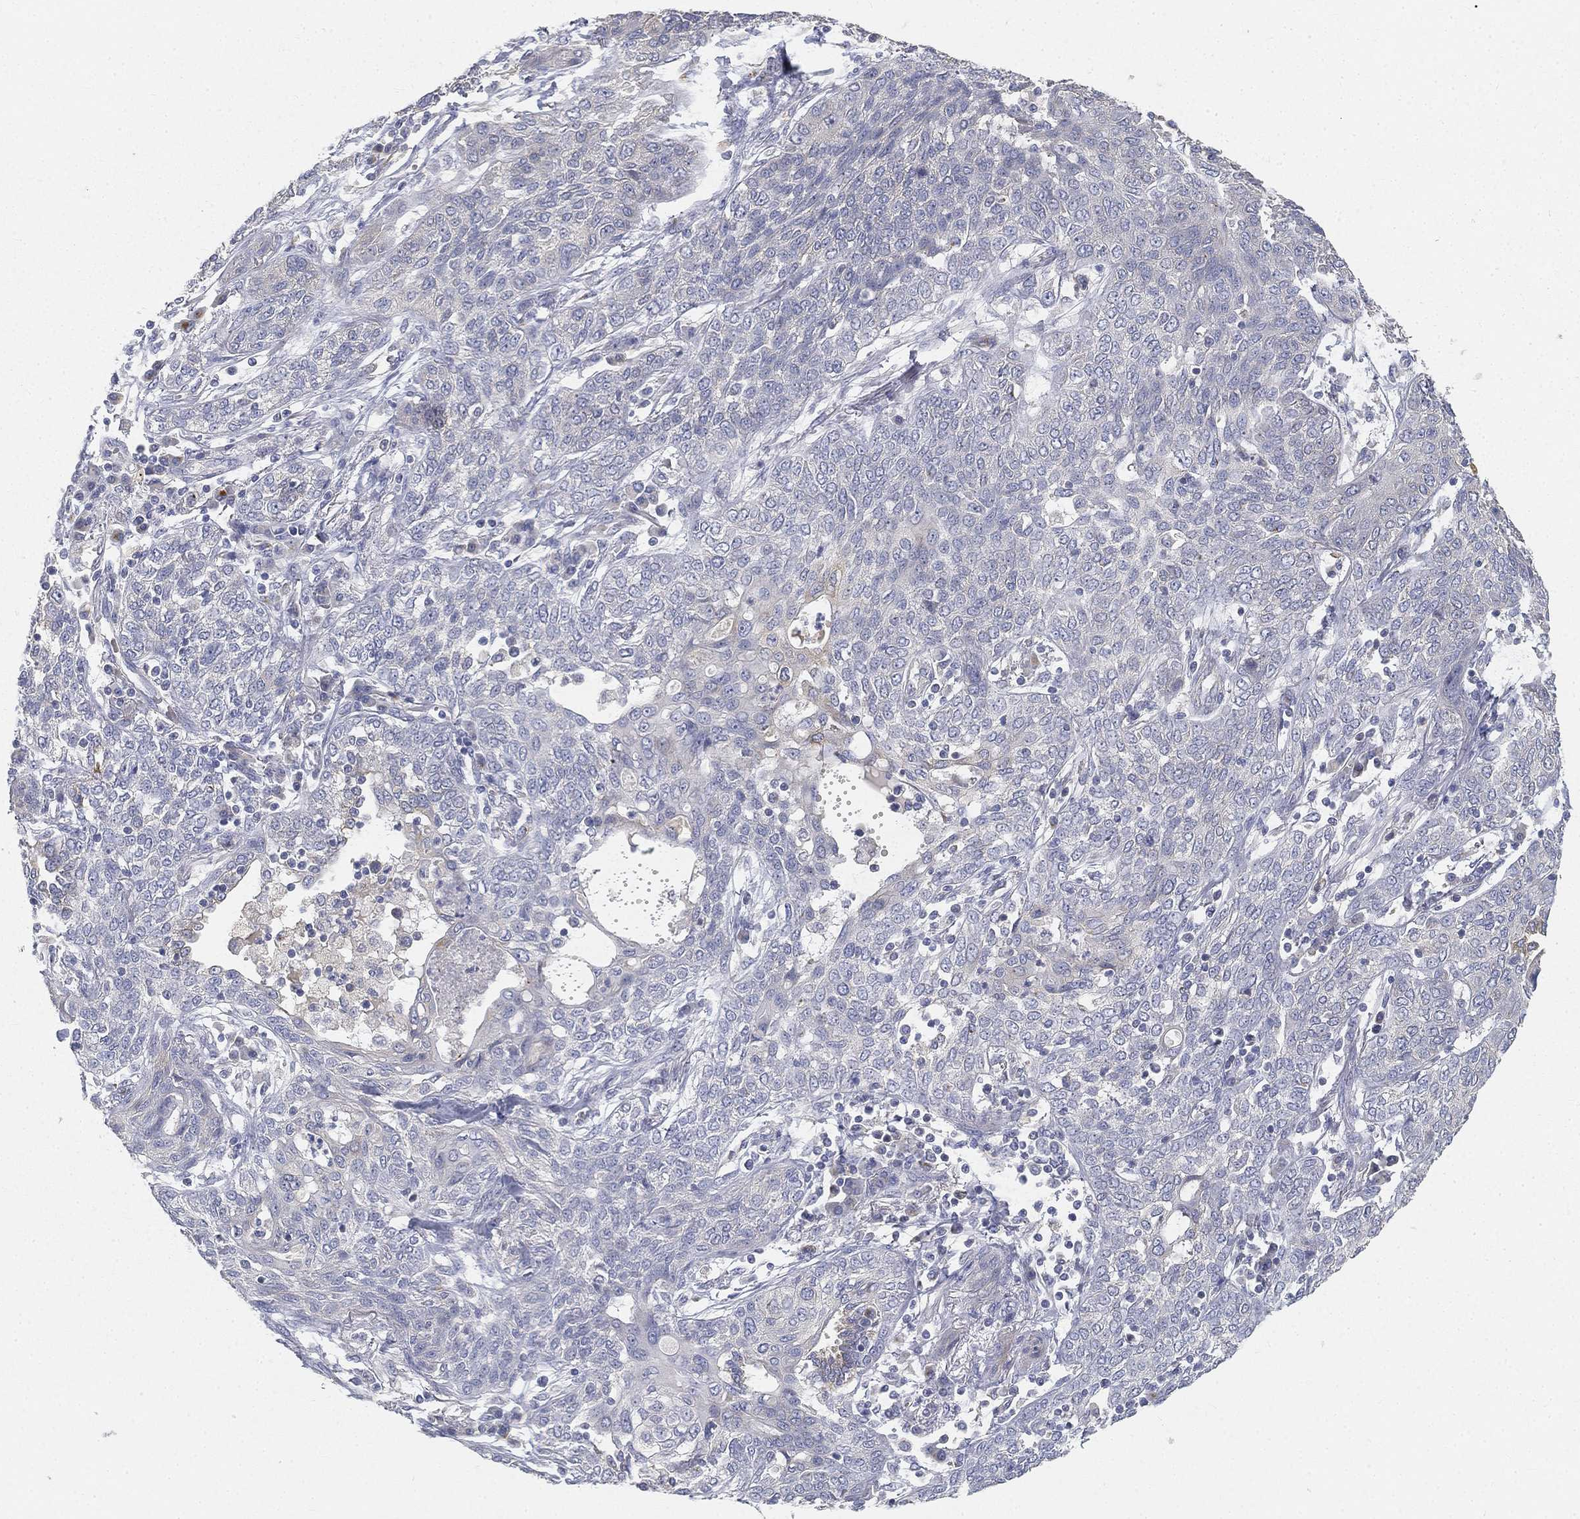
{"staining": {"intensity": "negative", "quantity": "none", "location": "none"}, "tissue": "lung cancer", "cell_type": "Tumor cells", "image_type": "cancer", "snomed": [{"axis": "morphology", "description": "Squamous cell carcinoma, NOS"}, {"axis": "topography", "description": "Lung"}], "caption": "Immunohistochemistry of lung squamous cell carcinoma demonstrates no expression in tumor cells.", "gene": "TMEM25", "patient": {"sex": "female", "age": 70}}